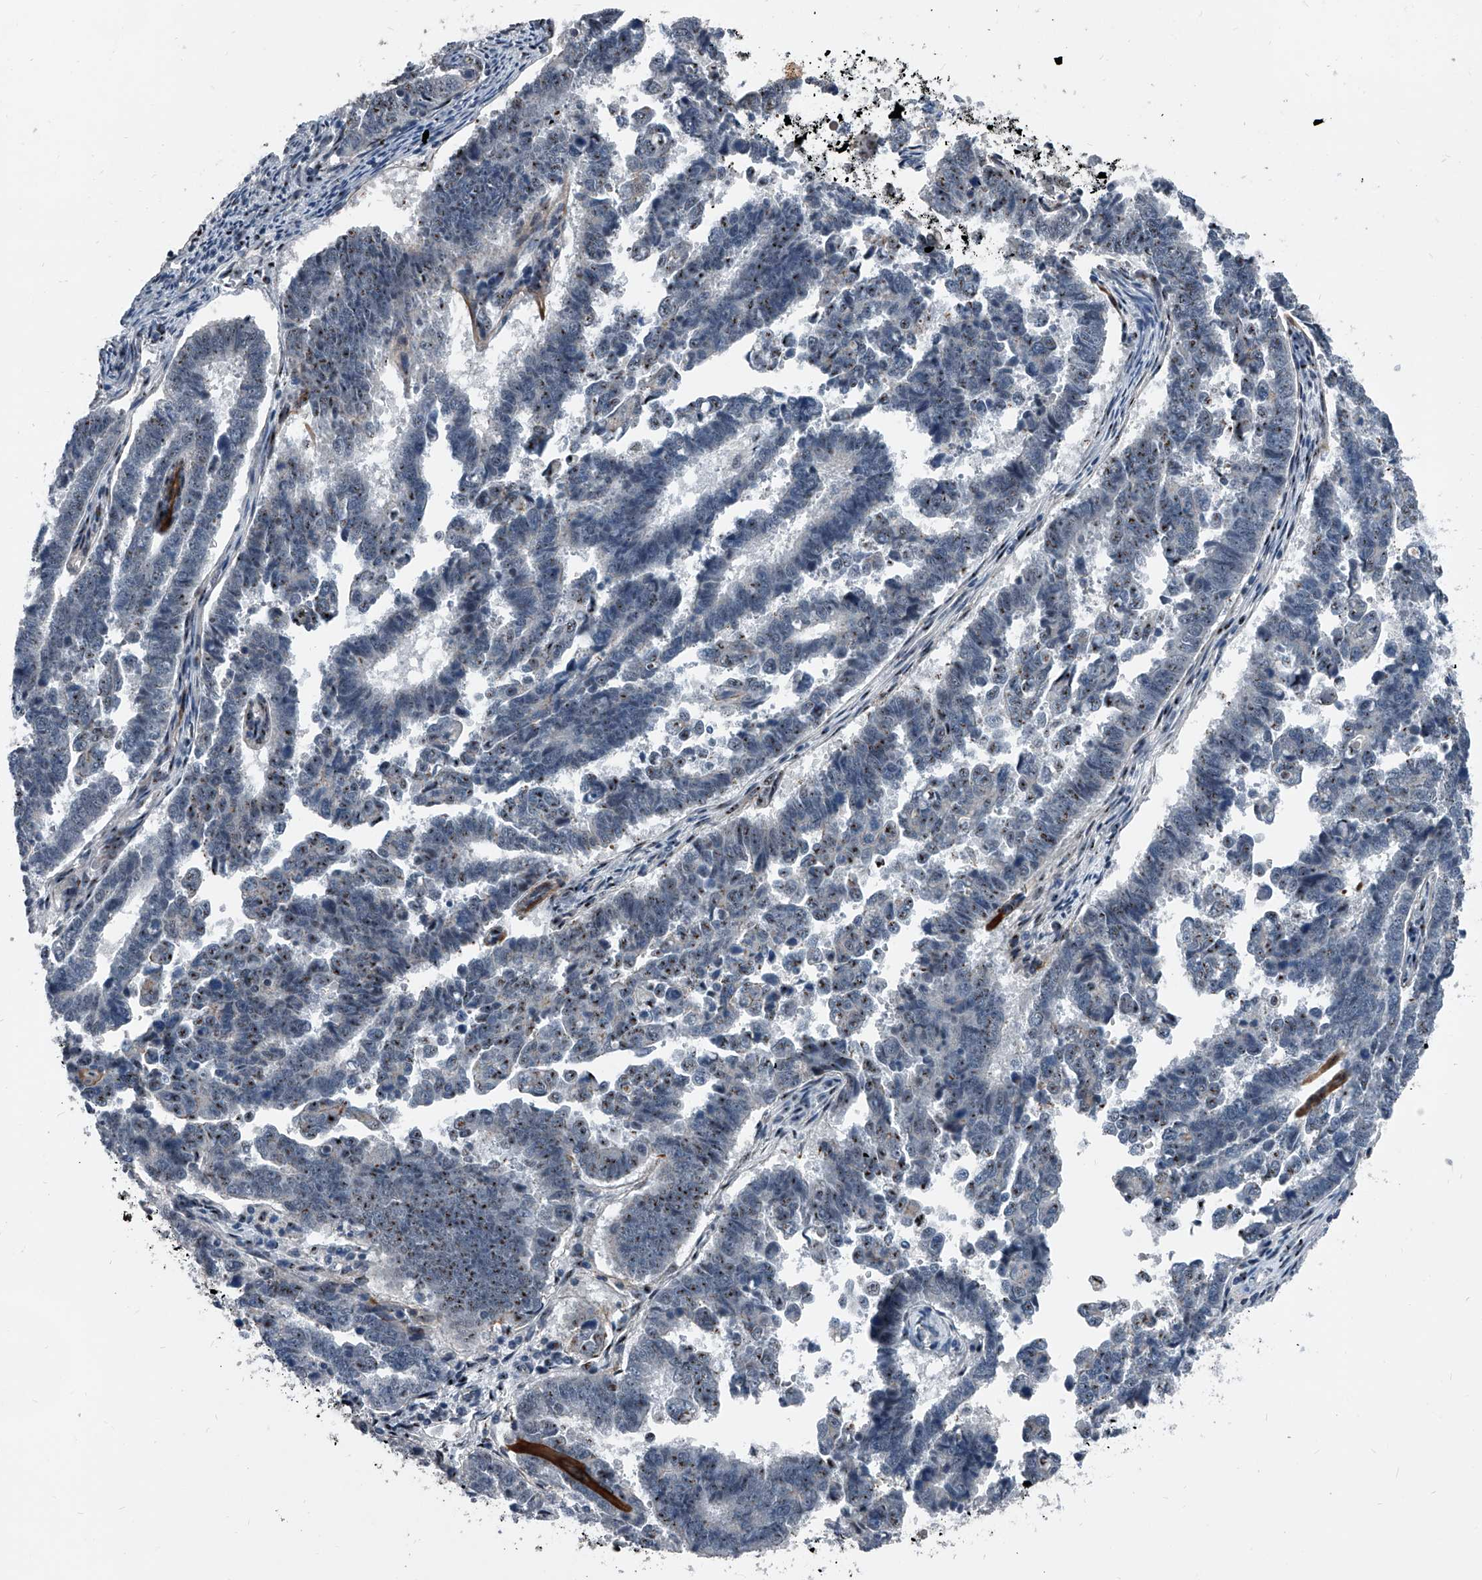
{"staining": {"intensity": "moderate", "quantity": "<25%", "location": "nuclear"}, "tissue": "endometrial cancer", "cell_type": "Tumor cells", "image_type": "cancer", "snomed": [{"axis": "morphology", "description": "Adenocarcinoma, NOS"}, {"axis": "topography", "description": "Endometrium"}], "caption": "The micrograph reveals a brown stain indicating the presence of a protein in the nuclear of tumor cells in endometrial adenocarcinoma. The staining was performed using DAB, with brown indicating positive protein expression. Nuclei are stained blue with hematoxylin.", "gene": "MEN1", "patient": {"sex": "female", "age": 75}}